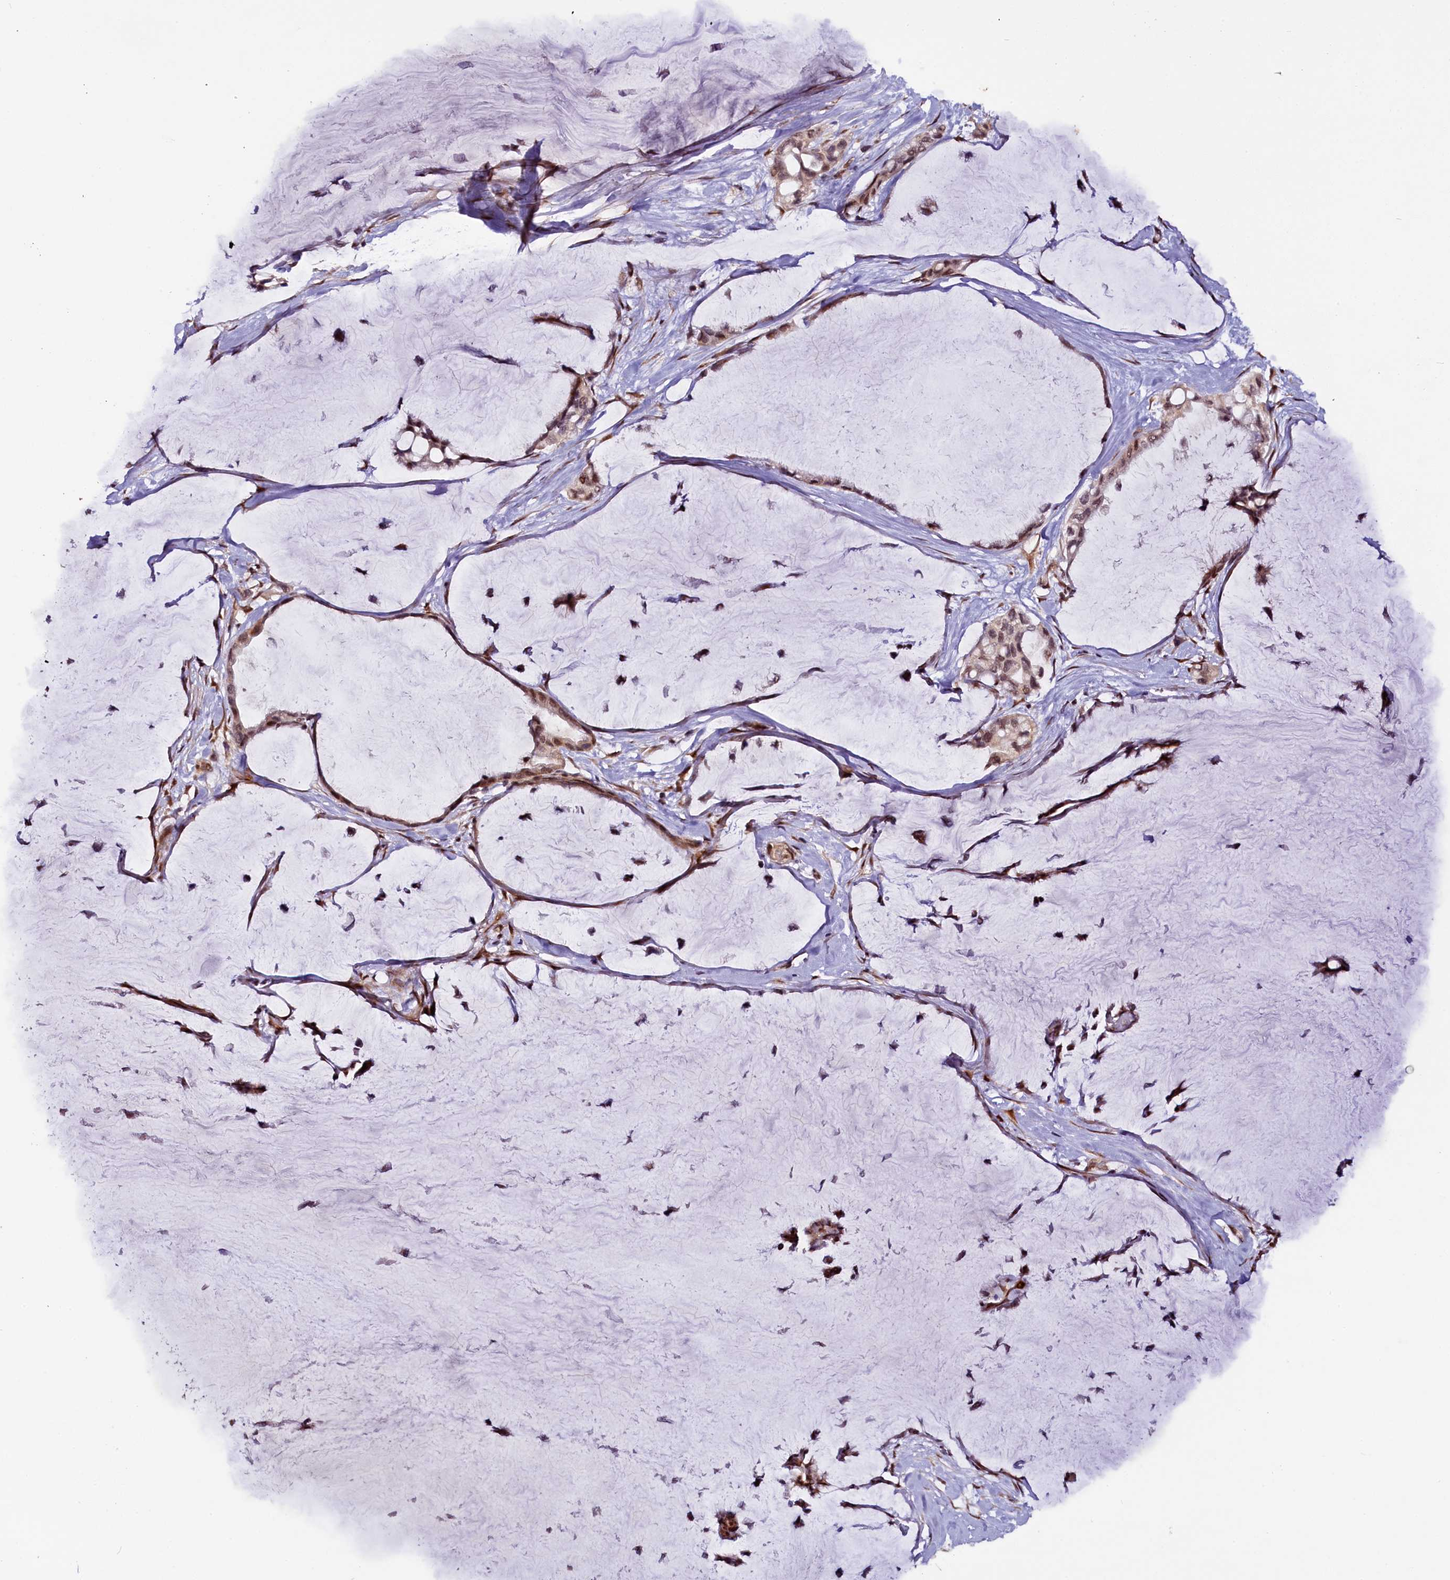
{"staining": {"intensity": "moderate", "quantity": ">75%", "location": "cytoplasmic/membranous,nuclear"}, "tissue": "ovarian cancer", "cell_type": "Tumor cells", "image_type": "cancer", "snomed": [{"axis": "morphology", "description": "Cystadenocarcinoma, mucinous, NOS"}, {"axis": "topography", "description": "Ovary"}], "caption": "Immunohistochemical staining of mucinous cystadenocarcinoma (ovarian) shows moderate cytoplasmic/membranous and nuclear protein expression in approximately >75% of tumor cells. (DAB (3,3'-diaminobenzidine) IHC, brown staining for protein, blue staining for nuclei).", "gene": "RPUSD2", "patient": {"sex": "female", "age": 39}}